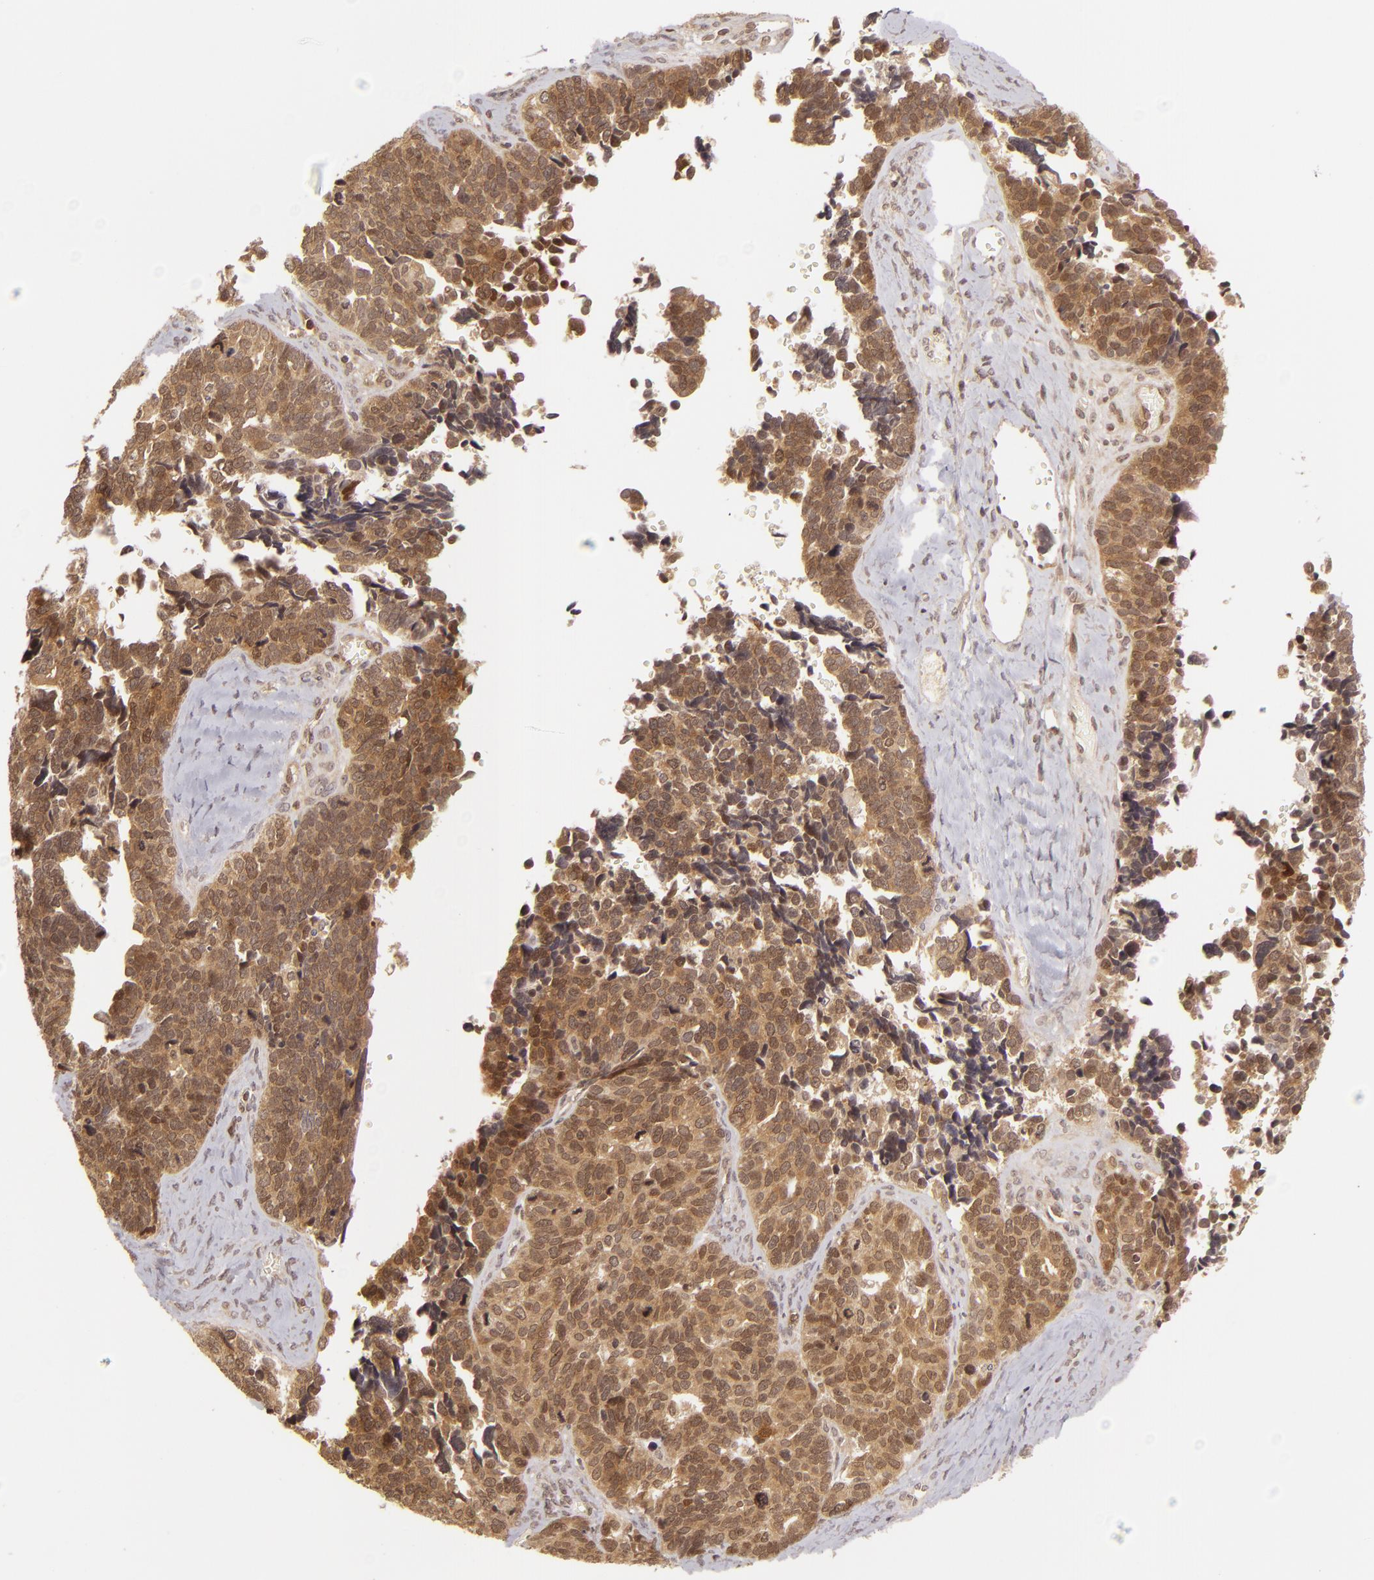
{"staining": {"intensity": "strong", "quantity": ">75%", "location": "cytoplasmic/membranous,nuclear"}, "tissue": "ovarian cancer", "cell_type": "Tumor cells", "image_type": "cancer", "snomed": [{"axis": "morphology", "description": "Cystadenocarcinoma, serous, NOS"}, {"axis": "topography", "description": "Ovary"}], "caption": "Brown immunohistochemical staining in human ovarian serous cystadenocarcinoma demonstrates strong cytoplasmic/membranous and nuclear expression in approximately >75% of tumor cells.", "gene": "ZBTB33", "patient": {"sex": "female", "age": 77}}